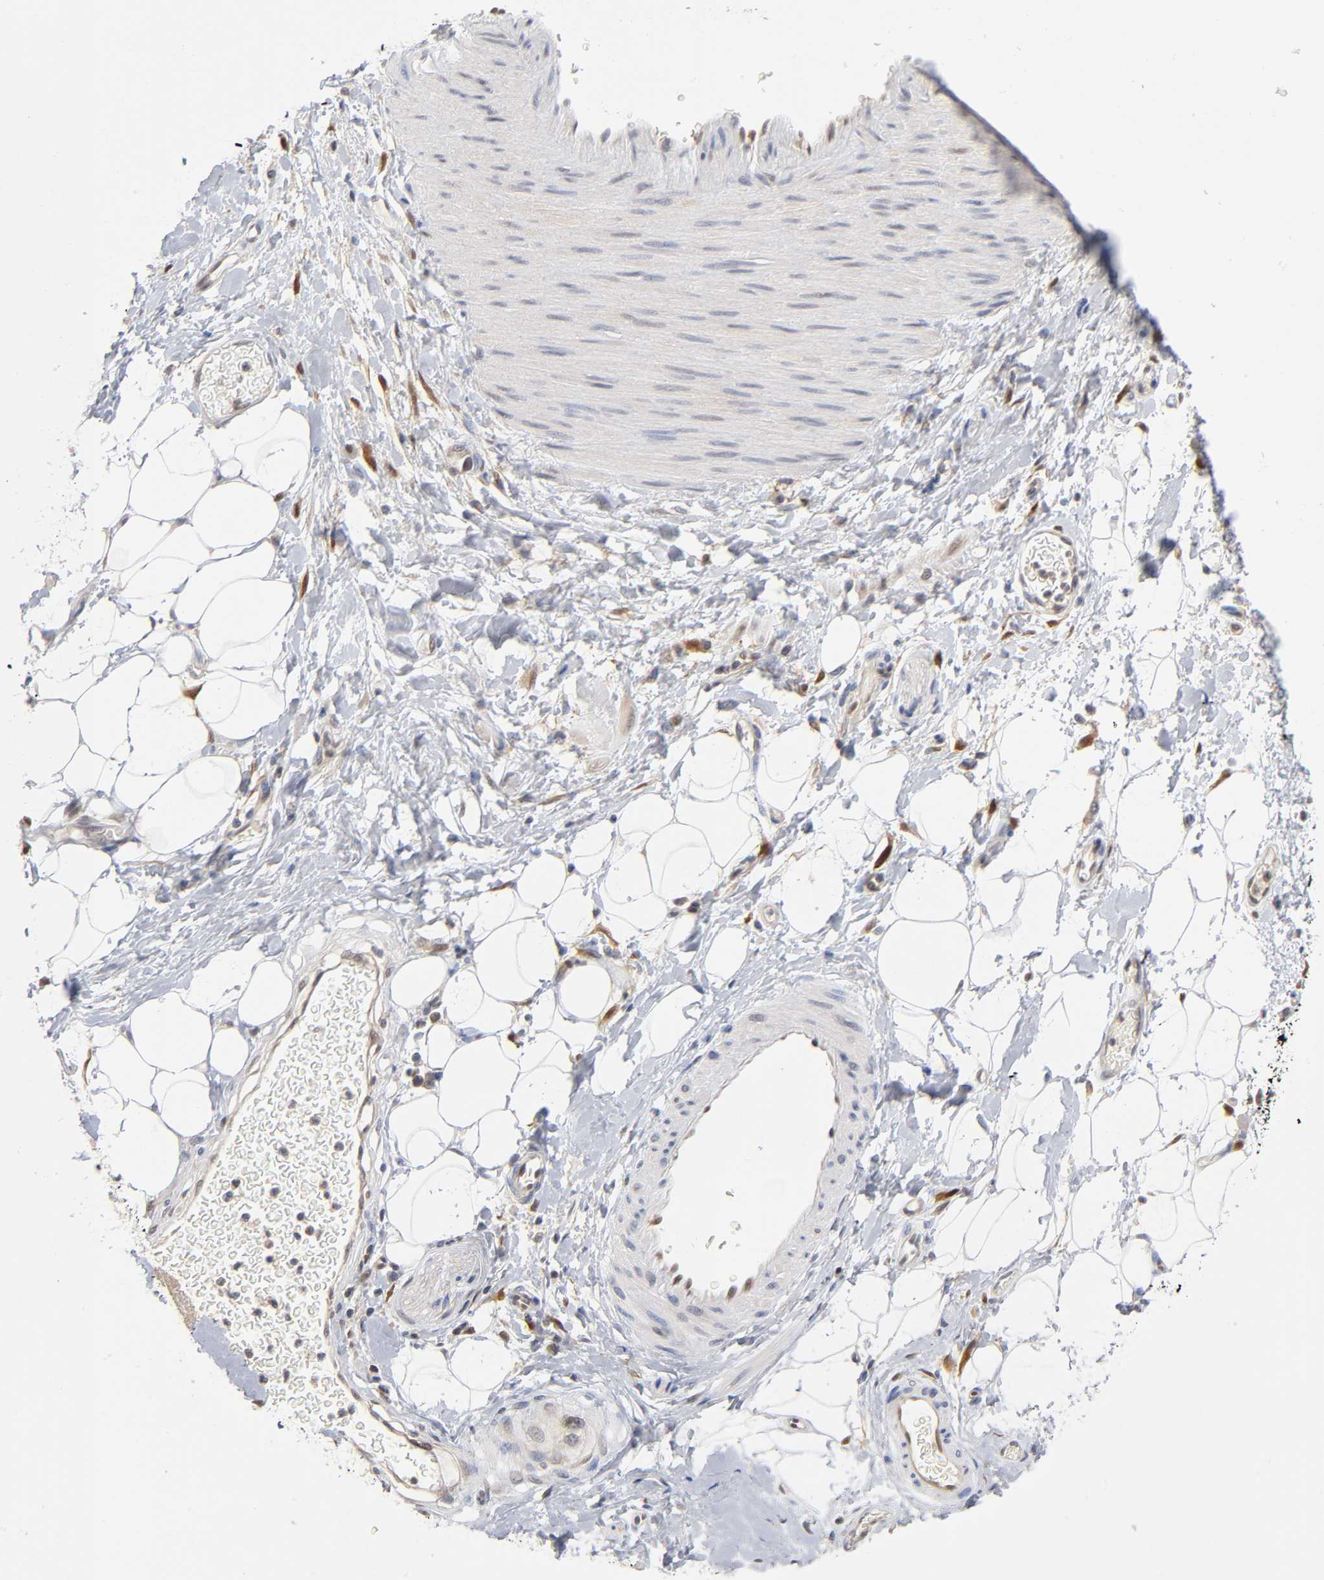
{"staining": {"intensity": "negative", "quantity": "none", "location": "none"}, "tissue": "adipose tissue", "cell_type": "Adipocytes", "image_type": "normal", "snomed": [{"axis": "morphology", "description": "Normal tissue, NOS"}, {"axis": "morphology", "description": "Urothelial carcinoma, High grade"}, {"axis": "topography", "description": "Vascular tissue"}, {"axis": "topography", "description": "Urinary bladder"}], "caption": "An immunohistochemistry (IHC) micrograph of benign adipose tissue is shown. There is no staining in adipocytes of adipose tissue.", "gene": "DFFB", "patient": {"sex": "female", "age": 56}}